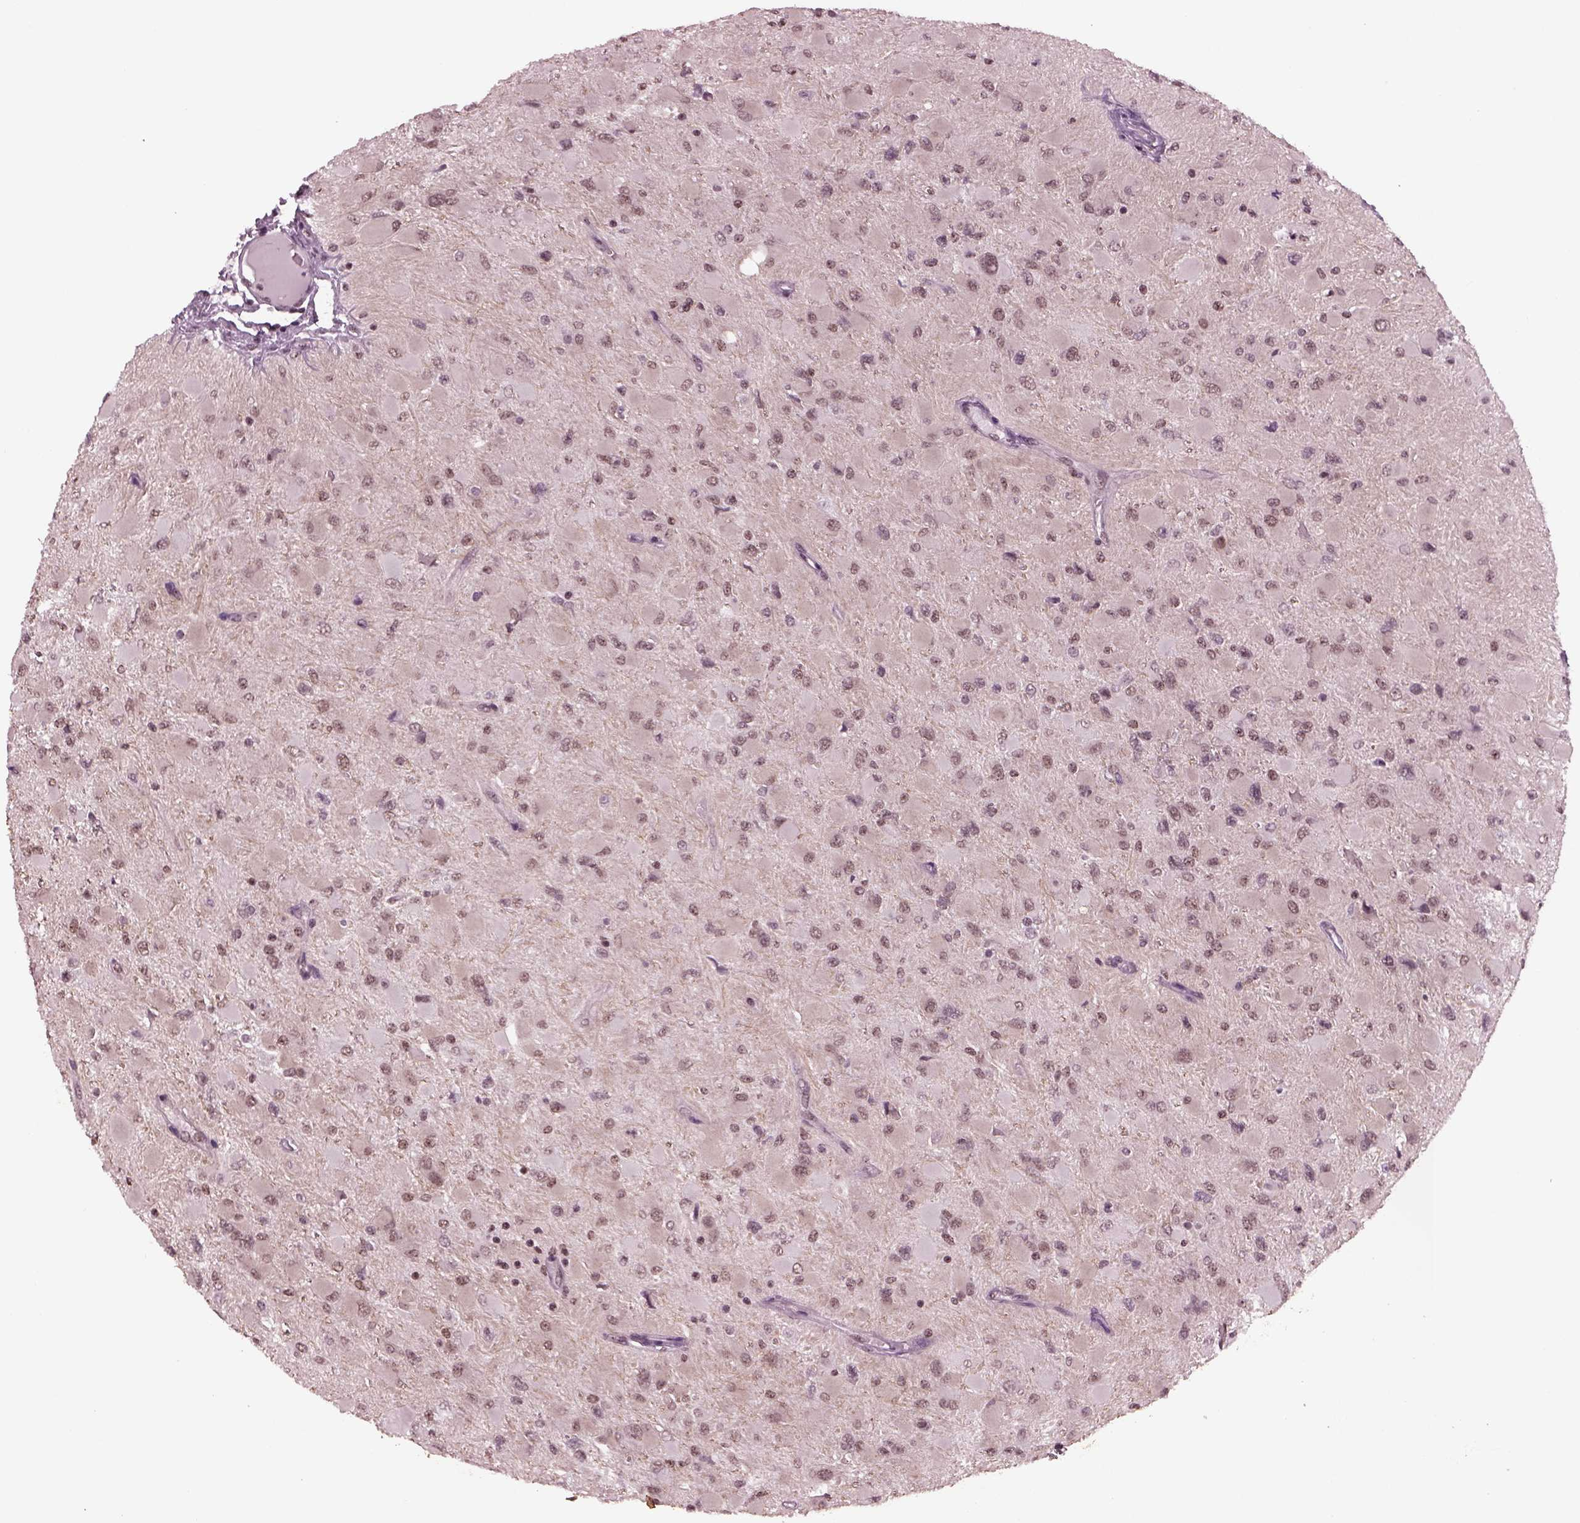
{"staining": {"intensity": "weak", "quantity": ">75%", "location": "nuclear"}, "tissue": "glioma", "cell_type": "Tumor cells", "image_type": "cancer", "snomed": [{"axis": "morphology", "description": "Glioma, malignant, High grade"}, {"axis": "topography", "description": "Cerebral cortex"}], "caption": "Approximately >75% of tumor cells in glioma reveal weak nuclear protein positivity as visualized by brown immunohistochemical staining.", "gene": "RUVBL2", "patient": {"sex": "female", "age": 36}}